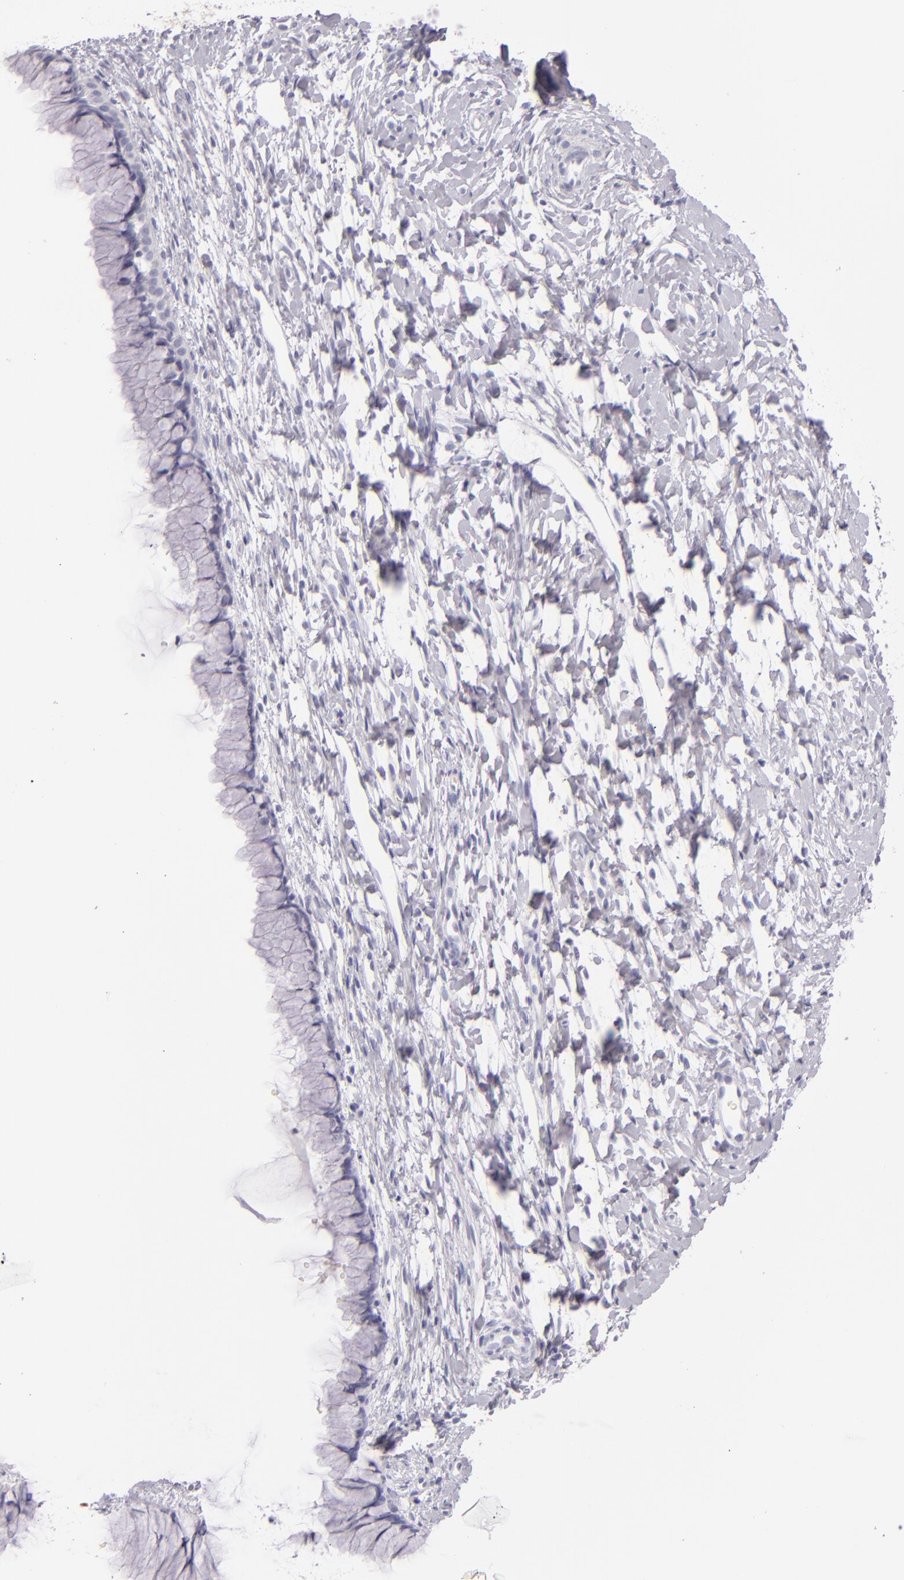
{"staining": {"intensity": "negative", "quantity": "none", "location": "none"}, "tissue": "cervix", "cell_type": "Glandular cells", "image_type": "normal", "snomed": [{"axis": "morphology", "description": "Normal tissue, NOS"}, {"axis": "topography", "description": "Cervix"}], "caption": "A photomicrograph of cervix stained for a protein reveals no brown staining in glandular cells. (DAB immunohistochemistry (IHC), high magnification).", "gene": "FABP1", "patient": {"sex": "female", "age": 46}}